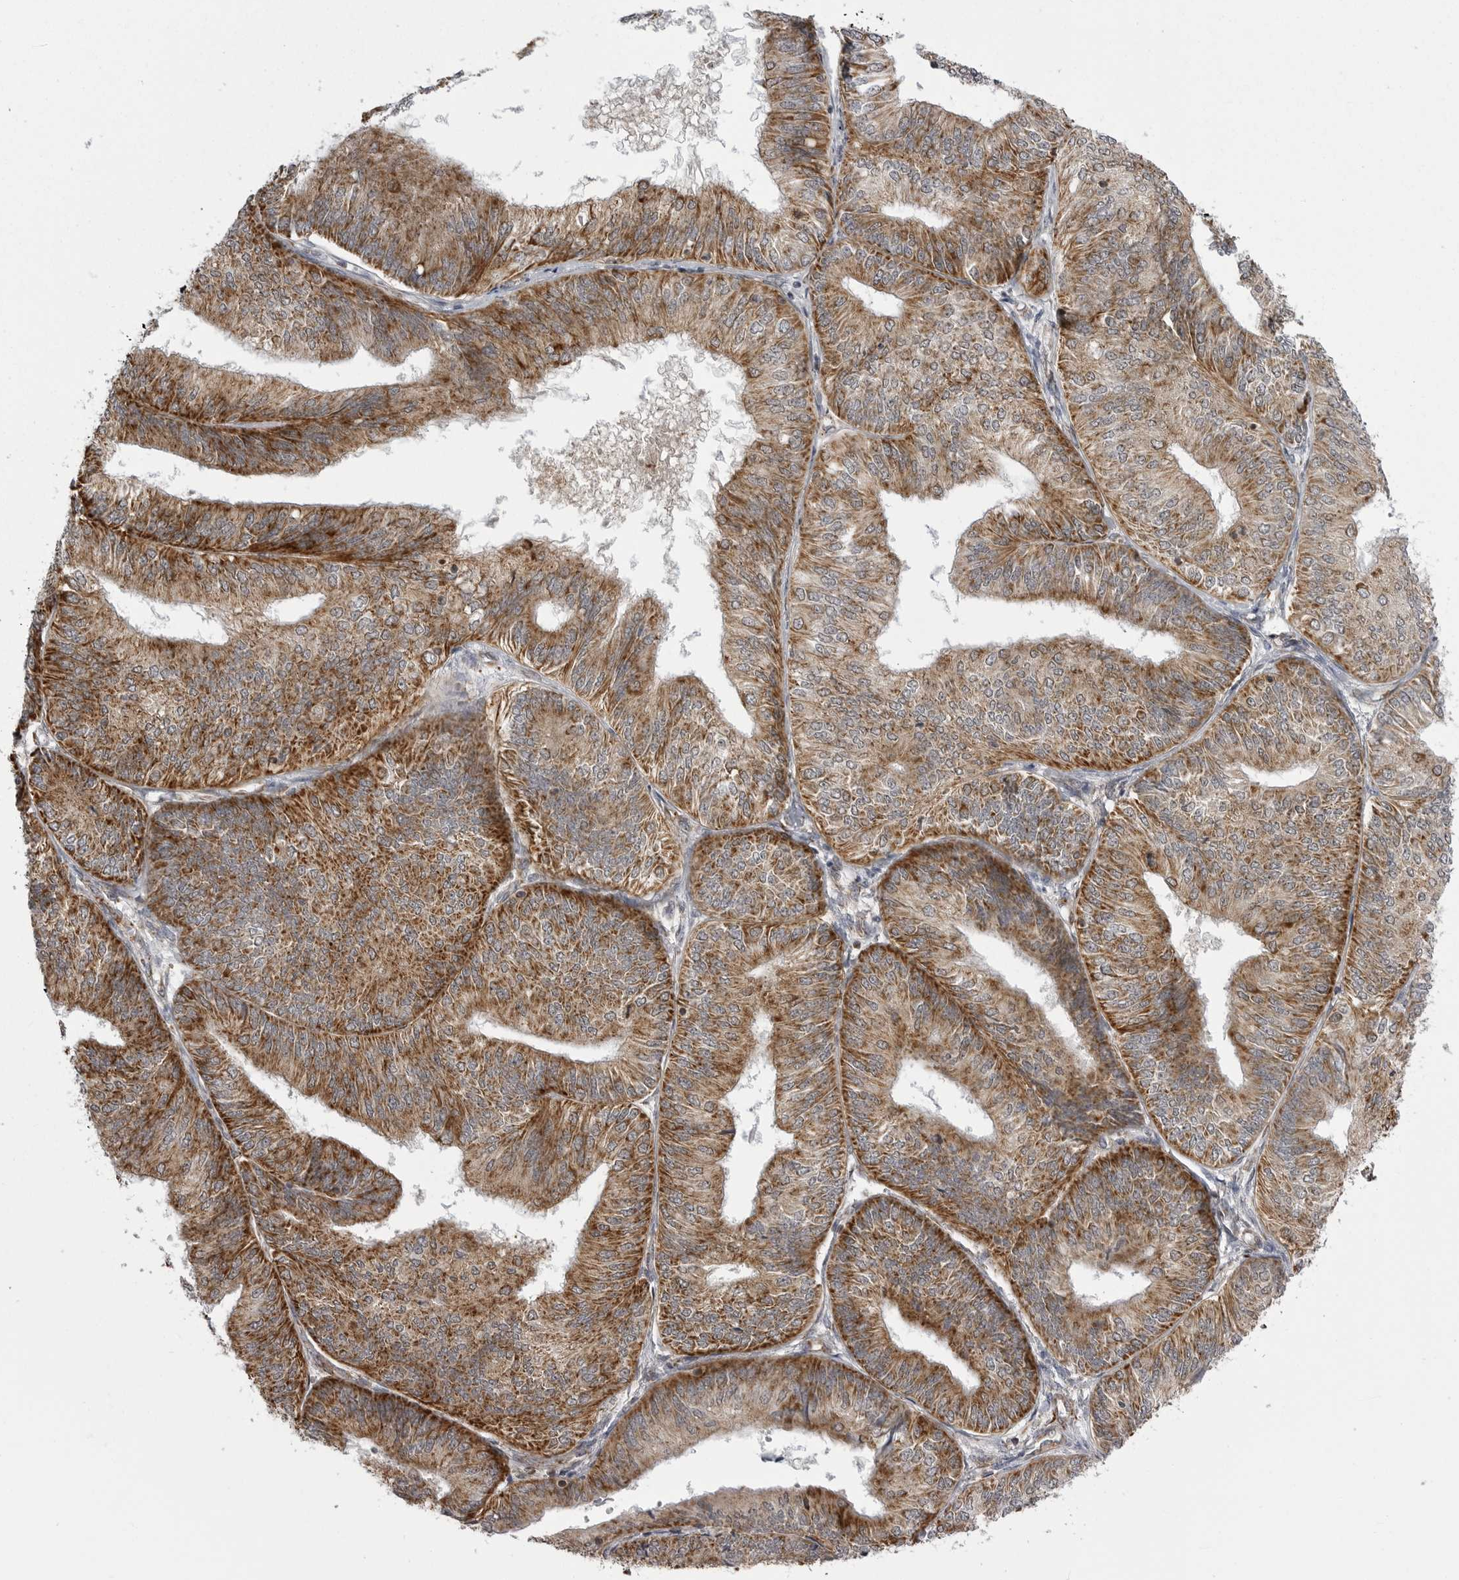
{"staining": {"intensity": "strong", "quantity": ">75%", "location": "cytoplasmic/membranous"}, "tissue": "endometrial cancer", "cell_type": "Tumor cells", "image_type": "cancer", "snomed": [{"axis": "morphology", "description": "Adenocarcinoma, NOS"}, {"axis": "topography", "description": "Endometrium"}], "caption": "Immunohistochemistry (IHC) of human endometrial cancer shows high levels of strong cytoplasmic/membranous expression in approximately >75% of tumor cells.", "gene": "FH", "patient": {"sex": "female", "age": 58}}